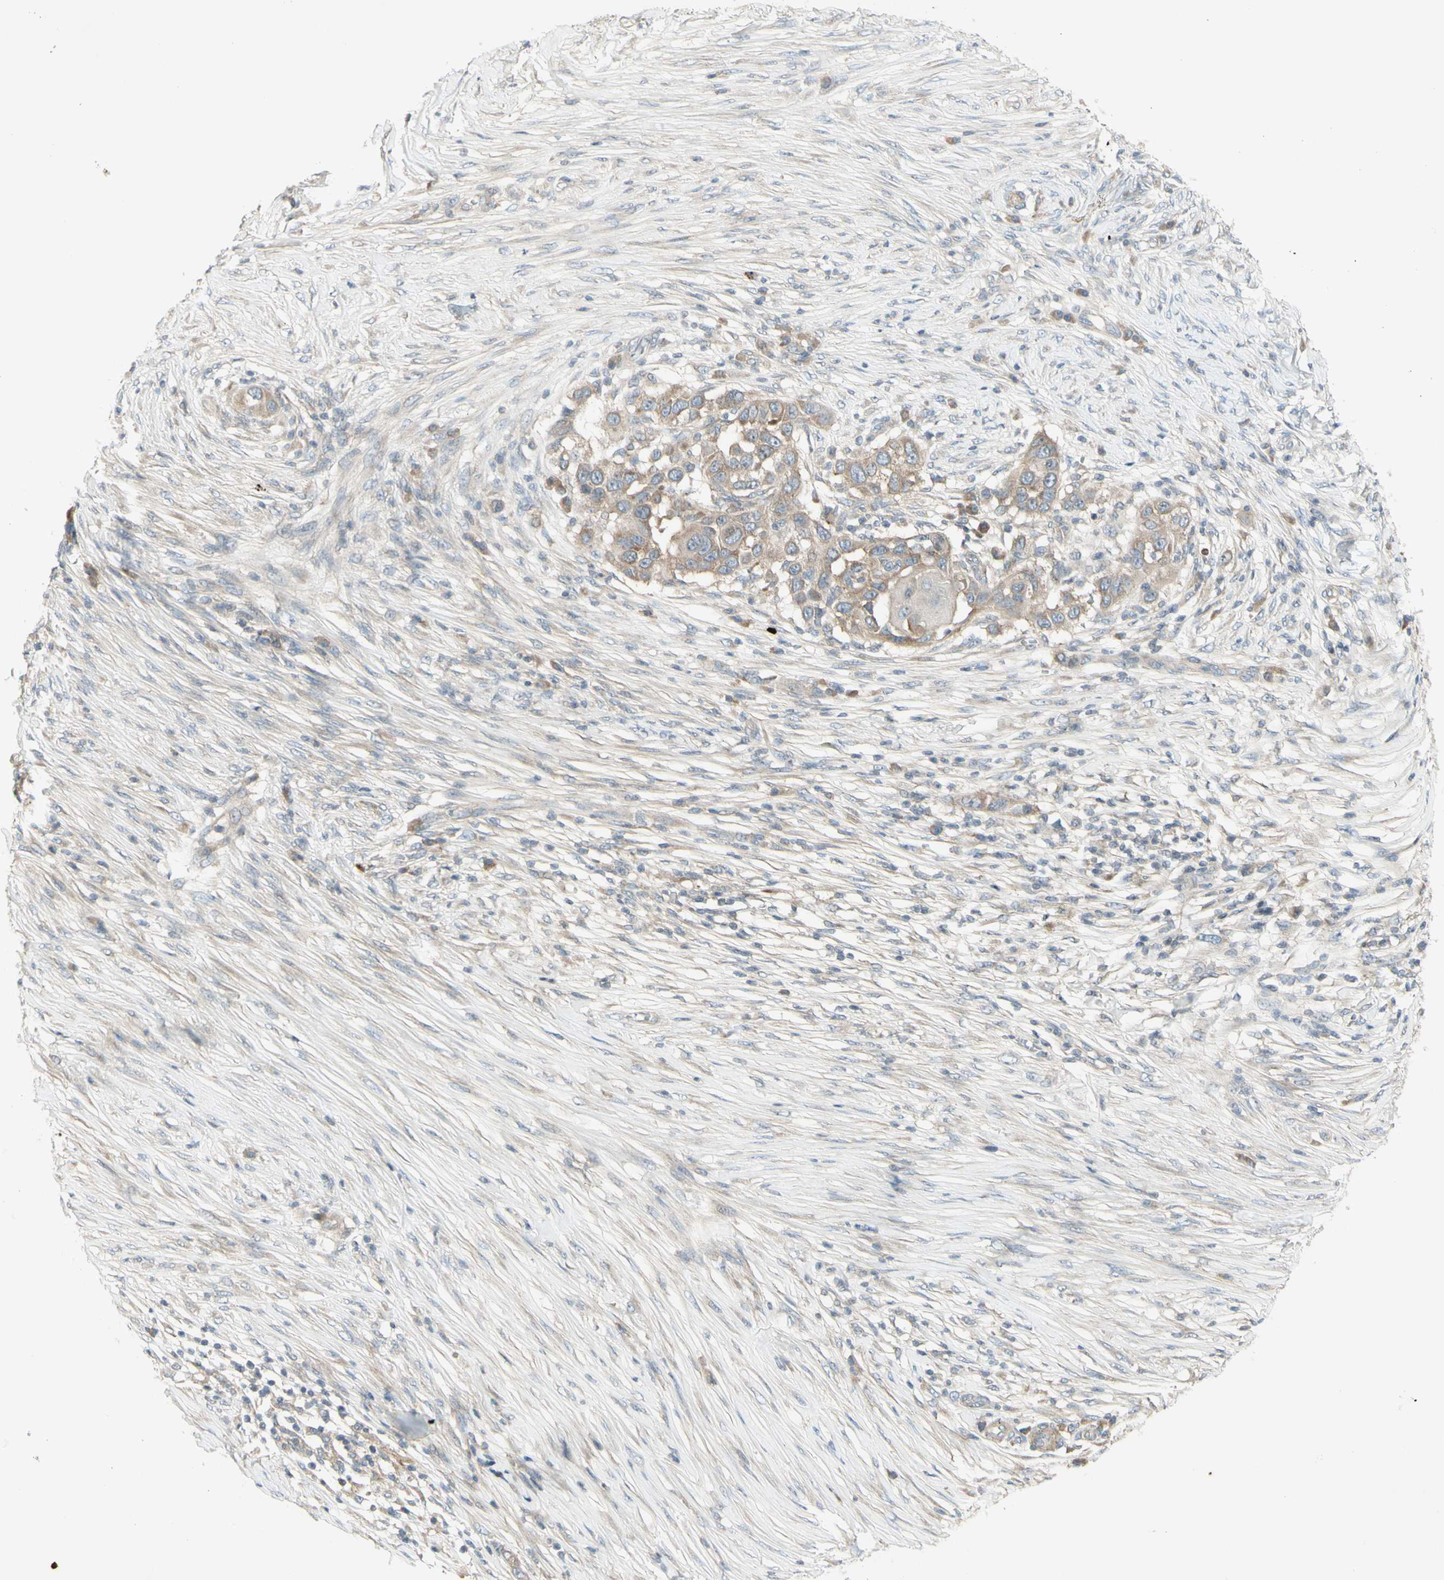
{"staining": {"intensity": "weak", "quantity": "25%-75%", "location": "cytoplasmic/membranous"}, "tissue": "skin cancer", "cell_type": "Tumor cells", "image_type": "cancer", "snomed": [{"axis": "morphology", "description": "Squamous cell carcinoma, NOS"}, {"axis": "topography", "description": "Skin"}], "caption": "Protein expression analysis of human skin cancer (squamous cell carcinoma) reveals weak cytoplasmic/membranous positivity in approximately 25%-75% of tumor cells.", "gene": "ETF1", "patient": {"sex": "female", "age": 44}}